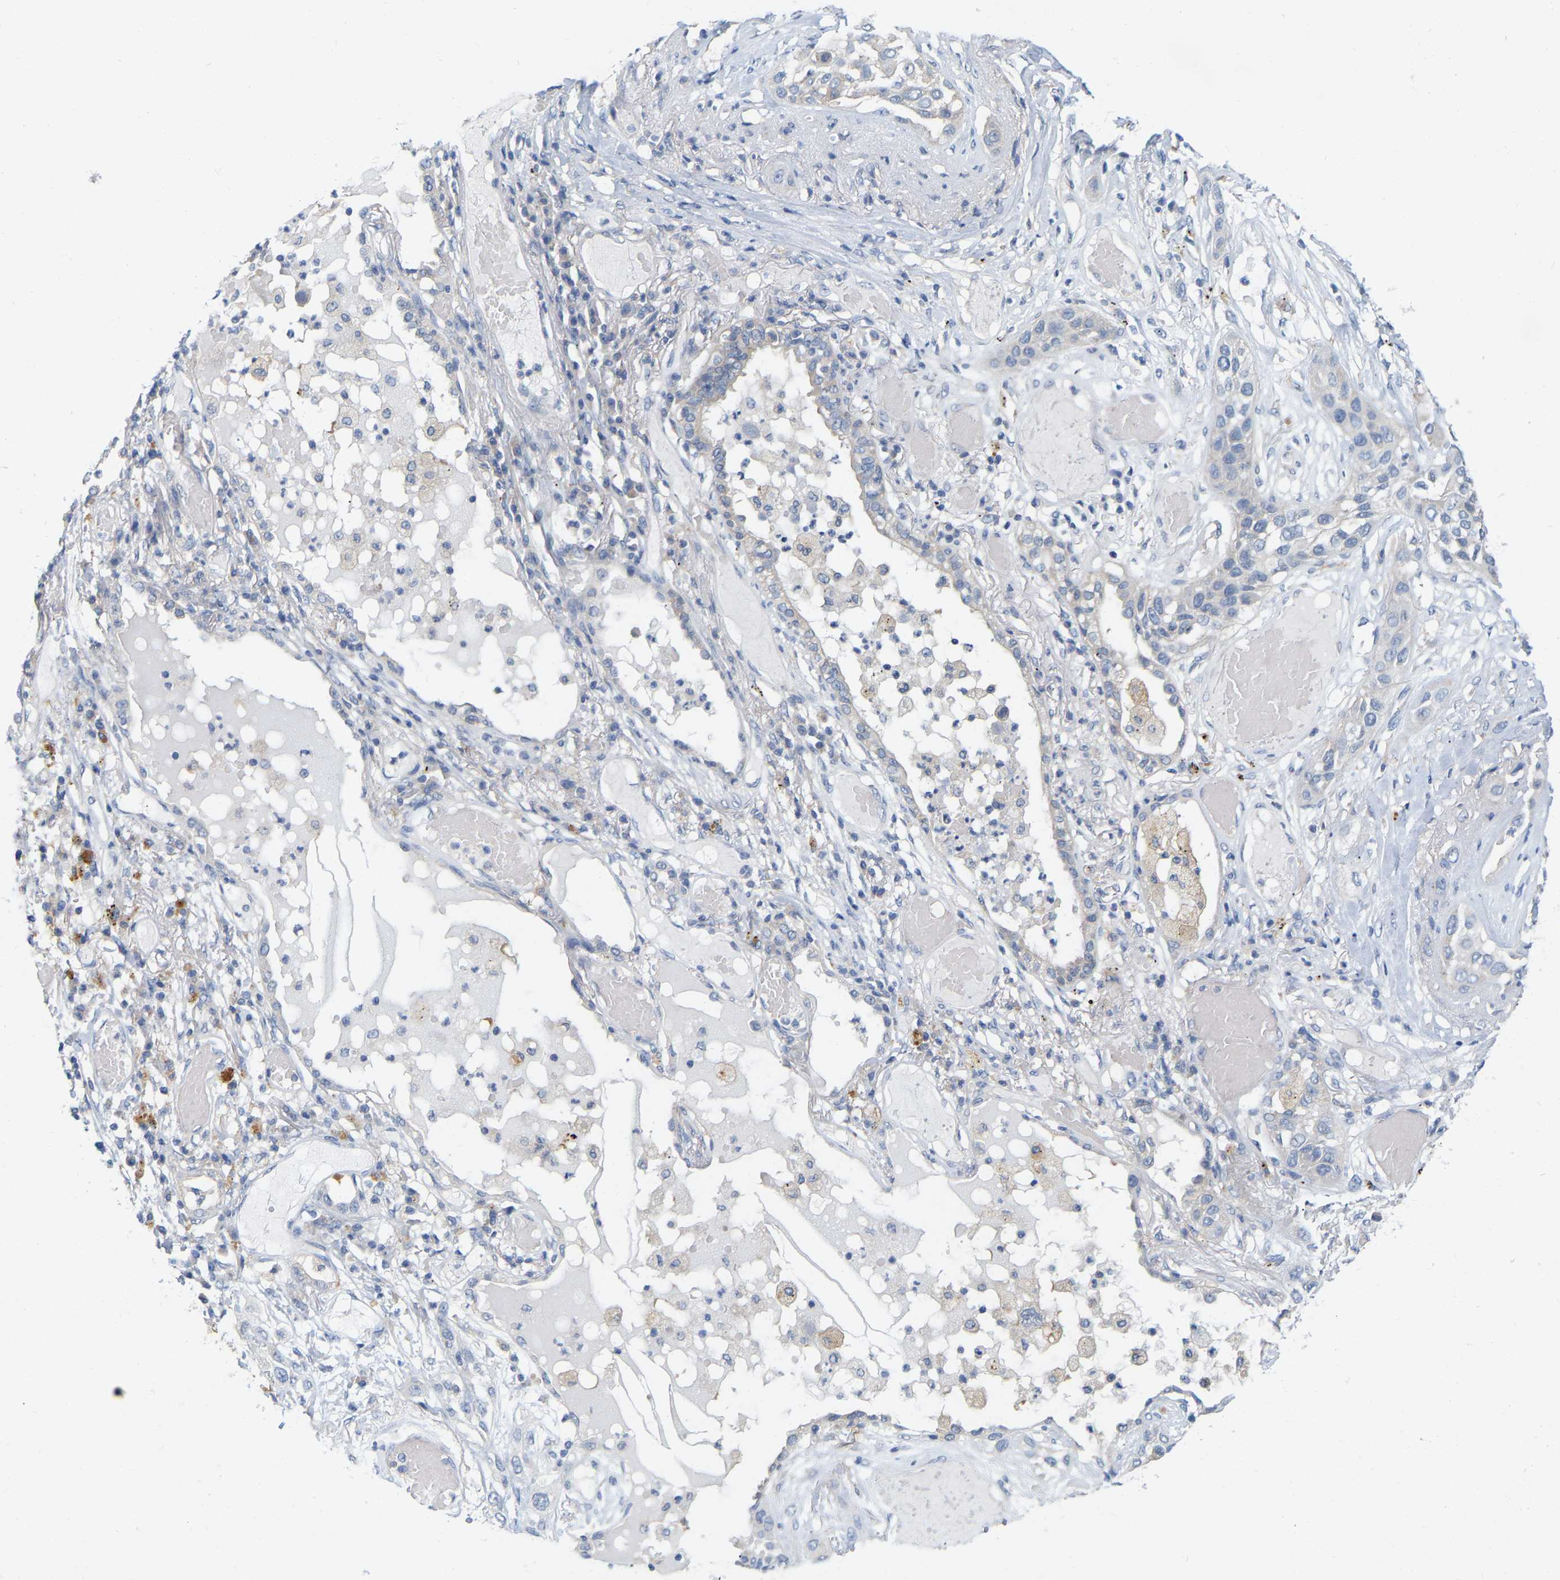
{"staining": {"intensity": "negative", "quantity": "none", "location": "none"}, "tissue": "lung cancer", "cell_type": "Tumor cells", "image_type": "cancer", "snomed": [{"axis": "morphology", "description": "Squamous cell carcinoma, NOS"}, {"axis": "topography", "description": "Lung"}], "caption": "Histopathology image shows no significant protein positivity in tumor cells of squamous cell carcinoma (lung).", "gene": "WIPI2", "patient": {"sex": "male", "age": 71}}